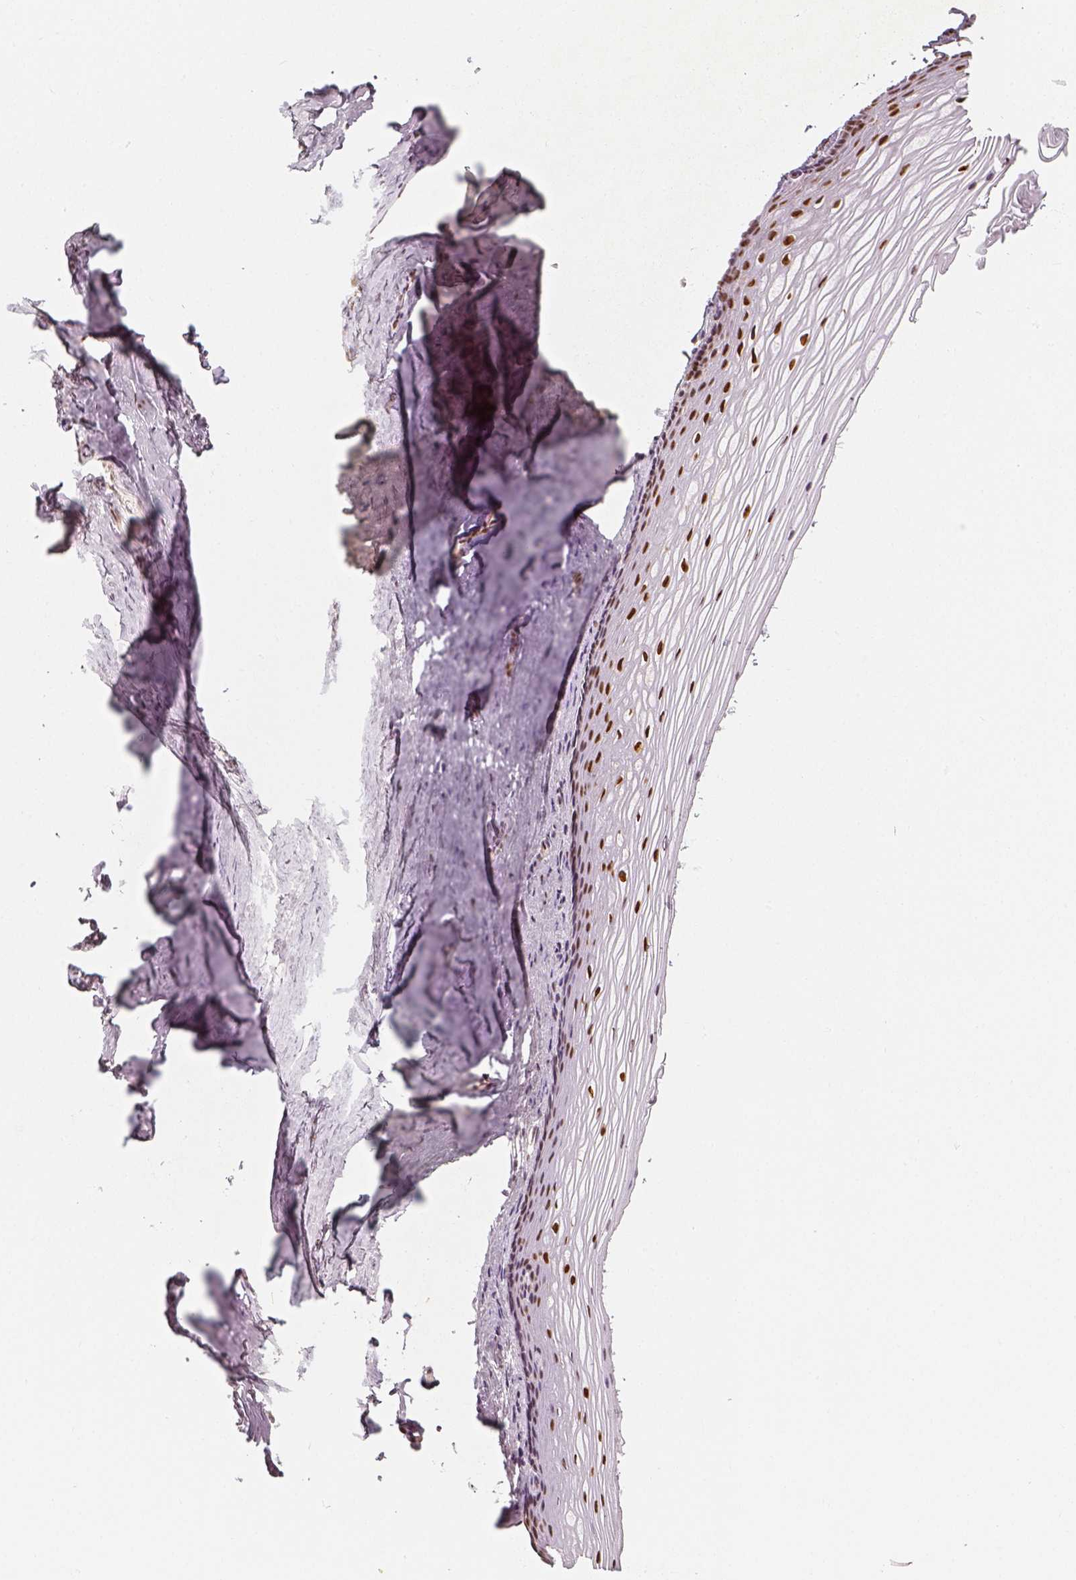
{"staining": {"intensity": "moderate", "quantity": ">75%", "location": "nuclear"}, "tissue": "vagina", "cell_type": "Squamous epithelial cells", "image_type": "normal", "snomed": [{"axis": "morphology", "description": "Normal tissue, NOS"}, {"axis": "topography", "description": "Vagina"}], "caption": "Immunohistochemistry (IHC) image of normal human vagina stained for a protein (brown), which demonstrates medium levels of moderate nuclear positivity in approximately >75% of squamous epithelial cells.", "gene": "KDM5B", "patient": {"sex": "female", "age": 52}}